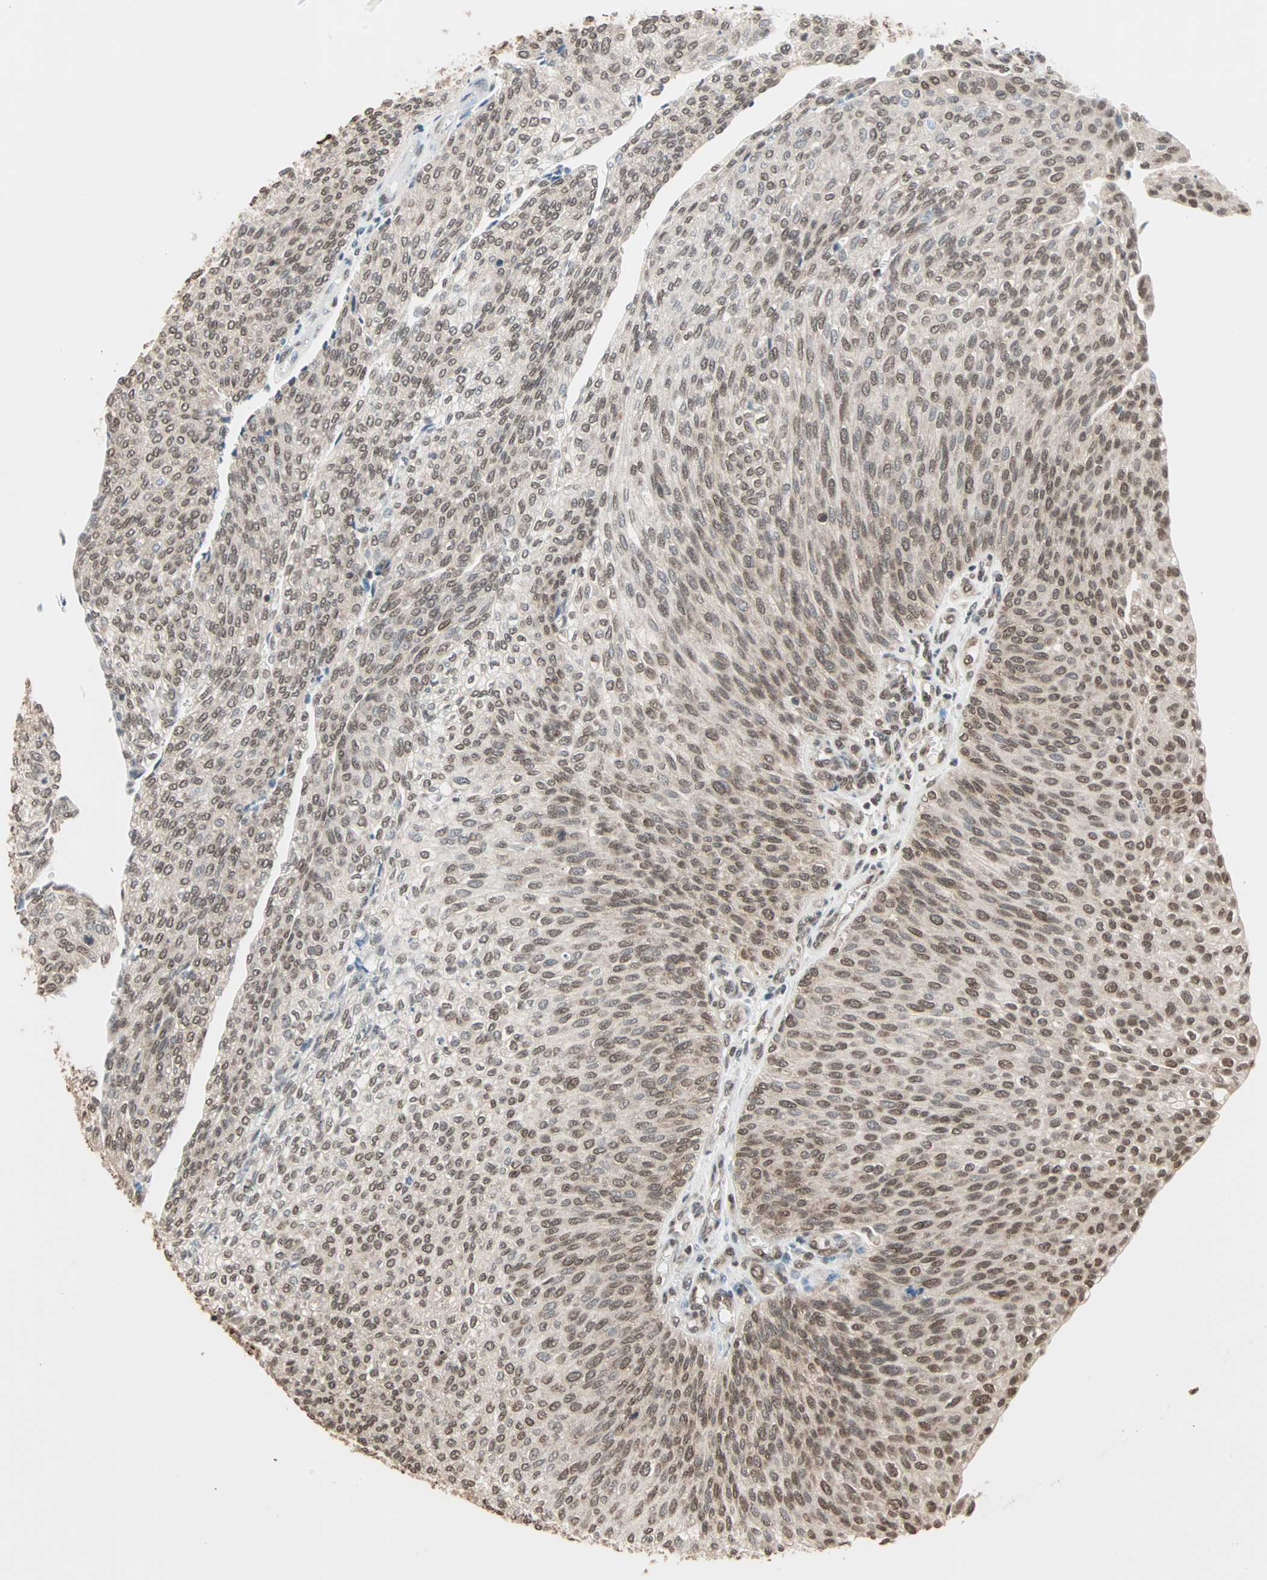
{"staining": {"intensity": "moderate", "quantity": ">75%", "location": "nuclear"}, "tissue": "urothelial cancer", "cell_type": "Tumor cells", "image_type": "cancer", "snomed": [{"axis": "morphology", "description": "Urothelial carcinoma, Low grade"}, {"axis": "topography", "description": "Urinary bladder"}], "caption": "This is an image of immunohistochemistry (IHC) staining of urothelial carcinoma (low-grade), which shows moderate positivity in the nuclear of tumor cells.", "gene": "DAZAP1", "patient": {"sex": "female", "age": 79}}